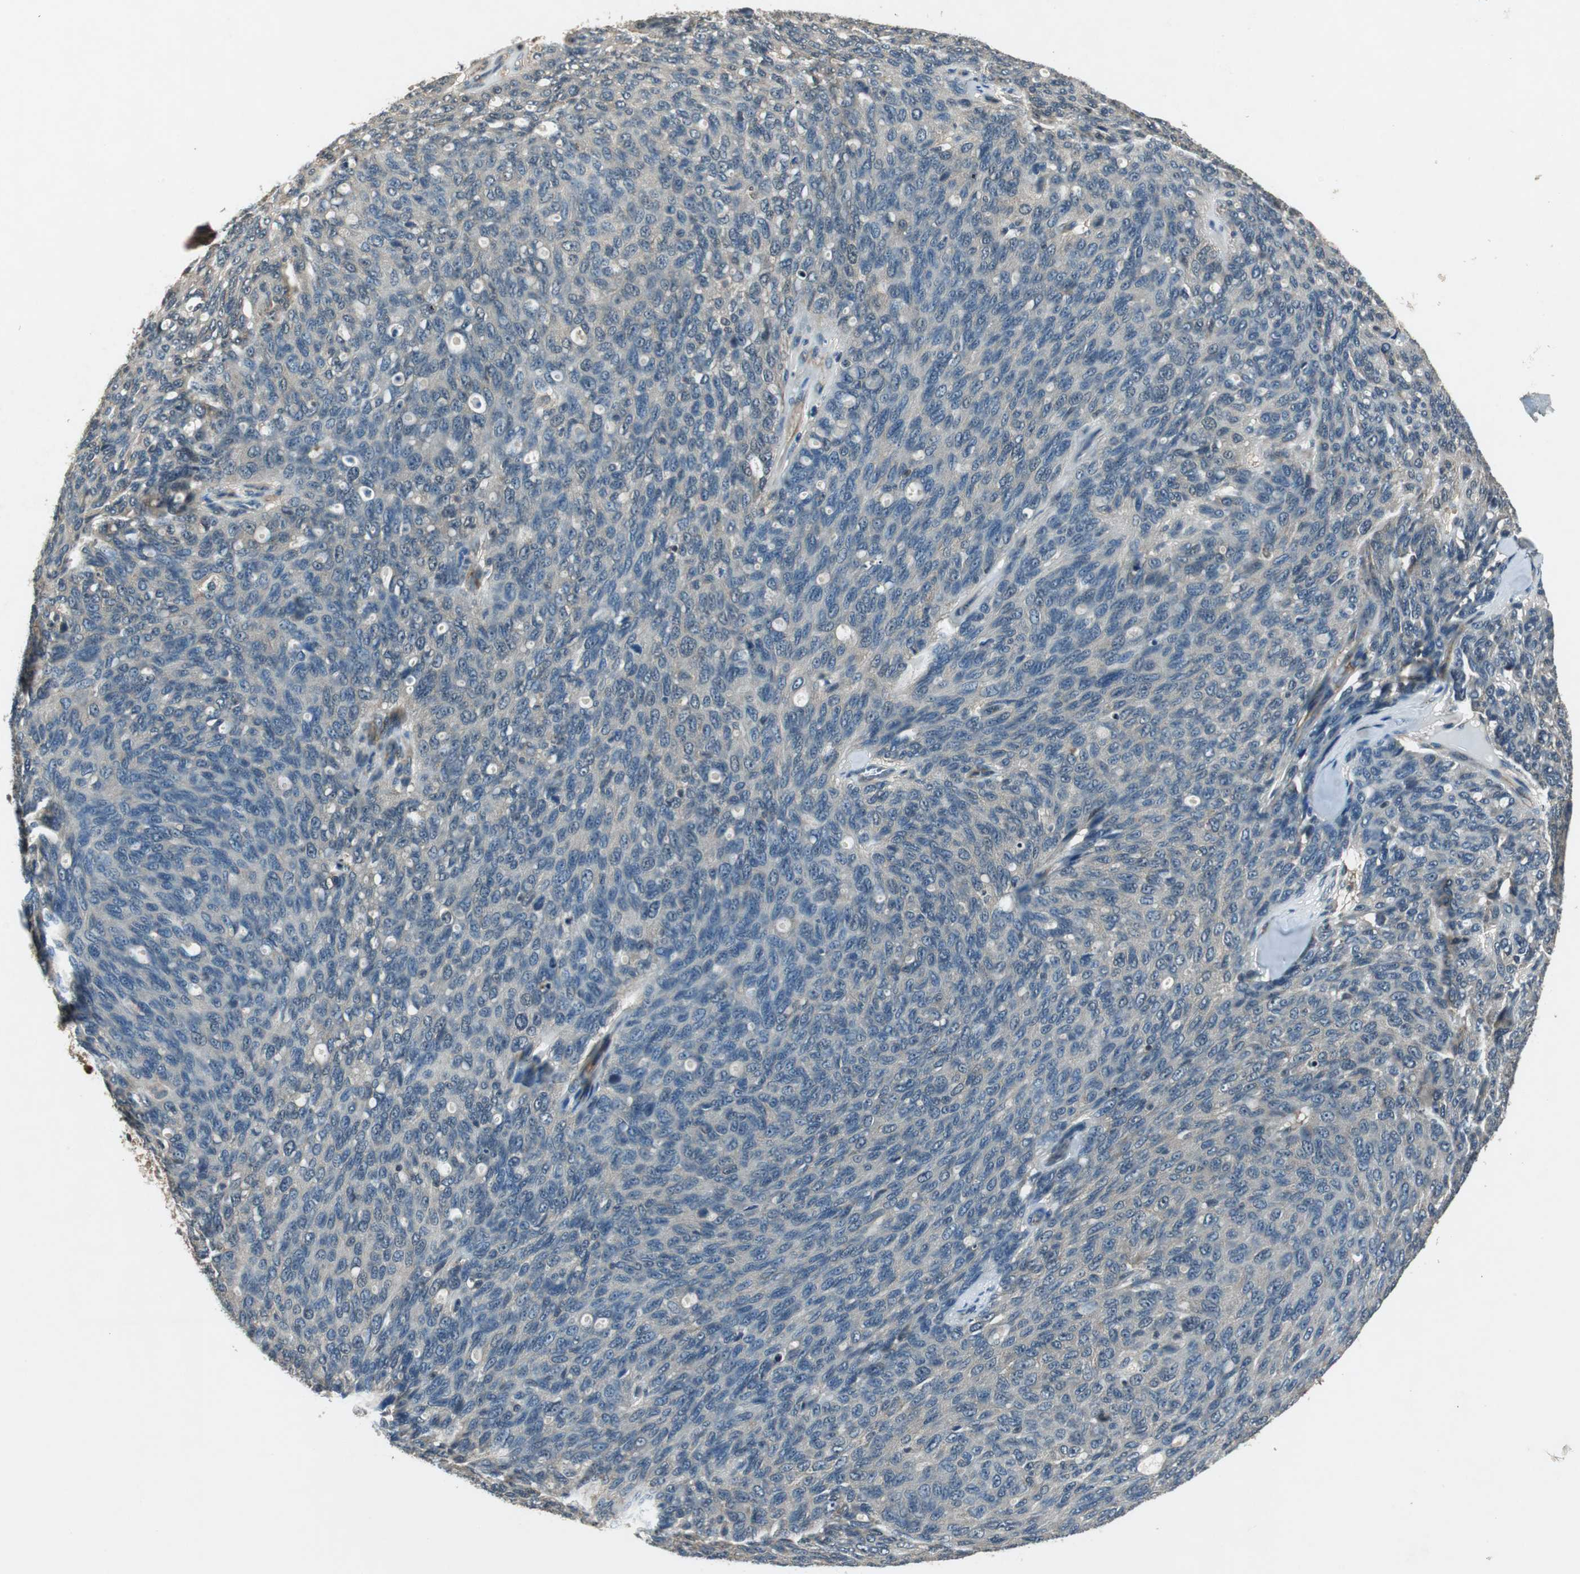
{"staining": {"intensity": "weak", "quantity": ">75%", "location": "cytoplasmic/membranous"}, "tissue": "ovarian cancer", "cell_type": "Tumor cells", "image_type": "cancer", "snomed": [{"axis": "morphology", "description": "Carcinoma, endometroid"}, {"axis": "topography", "description": "Ovary"}], "caption": "Protein expression analysis of human ovarian endometroid carcinoma reveals weak cytoplasmic/membranous staining in about >75% of tumor cells. Ihc stains the protein in brown and the nuclei are stained blue.", "gene": "PSMB4", "patient": {"sex": "female", "age": 60}}